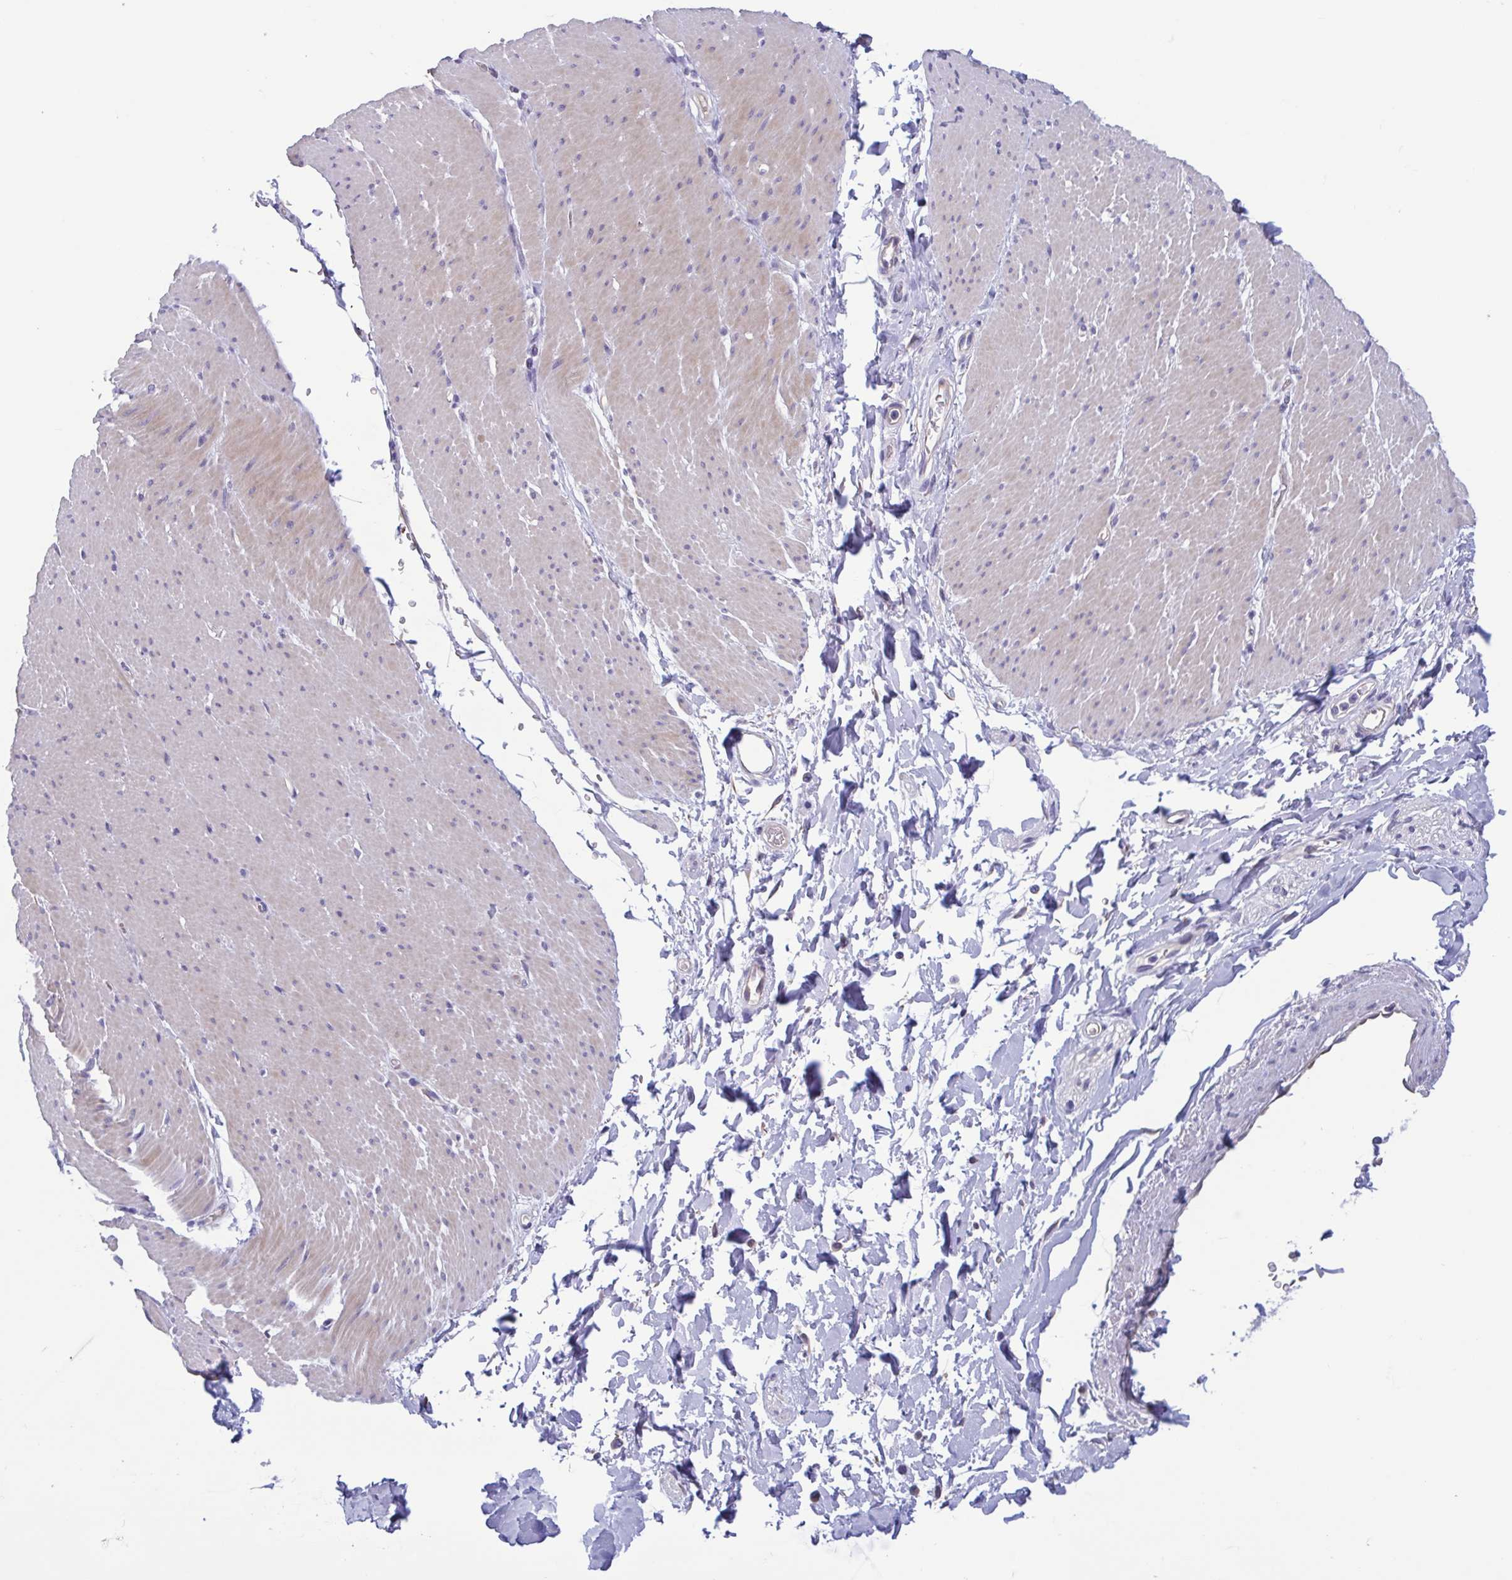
{"staining": {"intensity": "weak", "quantity": "<25%", "location": "cytoplasmic/membranous"}, "tissue": "smooth muscle", "cell_type": "Smooth muscle cells", "image_type": "normal", "snomed": [{"axis": "morphology", "description": "Normal tissue, NOS"}, {"axis": "topography", "description": "Smooth muscle"}, {"axis": "topography", "description": "Rectum"}], "caption": "An image of smooth muscle stained for a protein displays no brown staining in smooth muscle cells. (Stains: DAB immunohistochemistry (IHC) with hematoxylin counter stain, Microscopy: brightfield microscopy at high magnification).", "gene": "MORC4", "patient": {"sex": "male", "age": 53}}